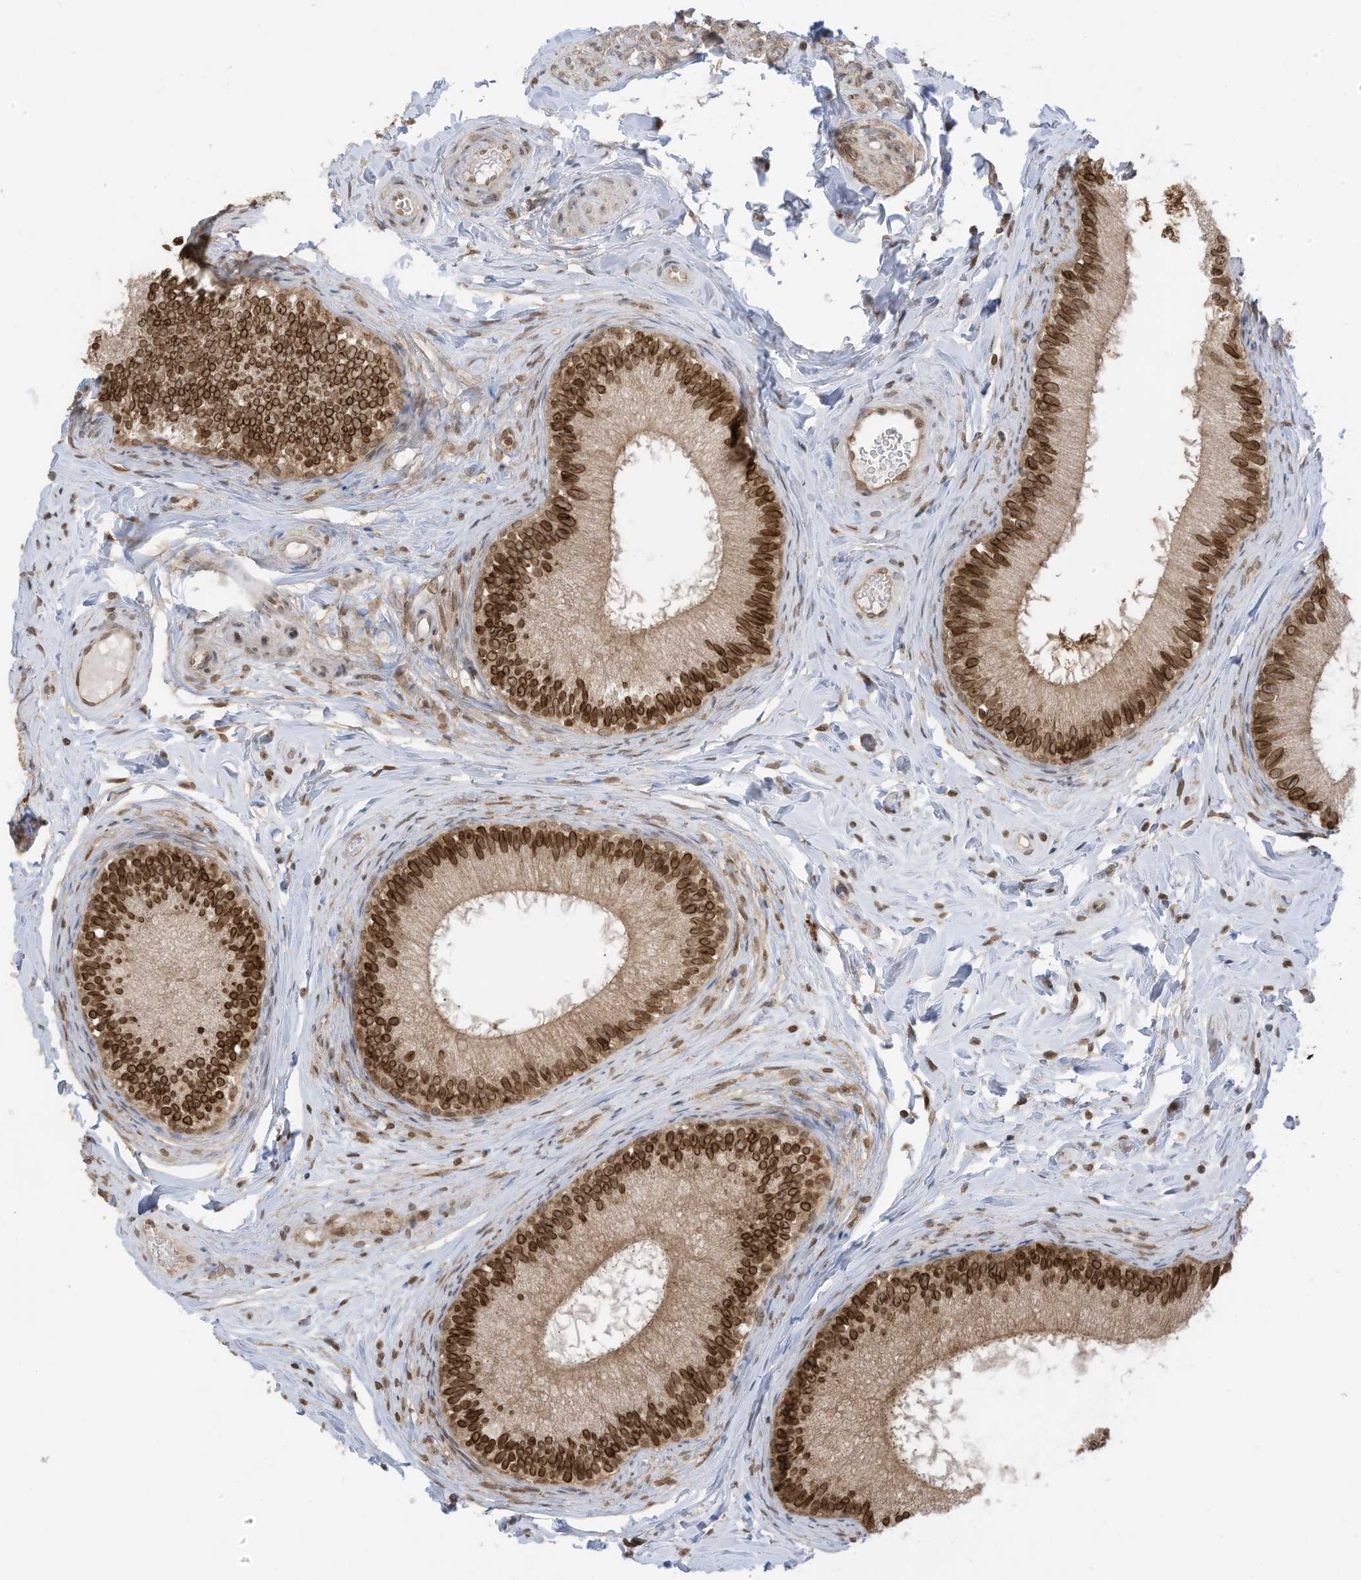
{"staining": {"intensity": "strong", "quantity": ">75%", "location": "nuclear"}, "tissue": "epididymis", "cell_type": "Glandular cells", "image_type": "normal", "snomed": [{"axis": "morphology", "description": "Normal tissue, NOS"}, {"axis": "topography", "description": "Epididymis"}], "caption": "A micrograph showing strong nuclear staining in approximately >75% of glandular cells in normal epididymis, as visualized by brown immunohistochemical staining.", "gene": "KPNB1", "patient": {"sex": "male", "age": 34}}